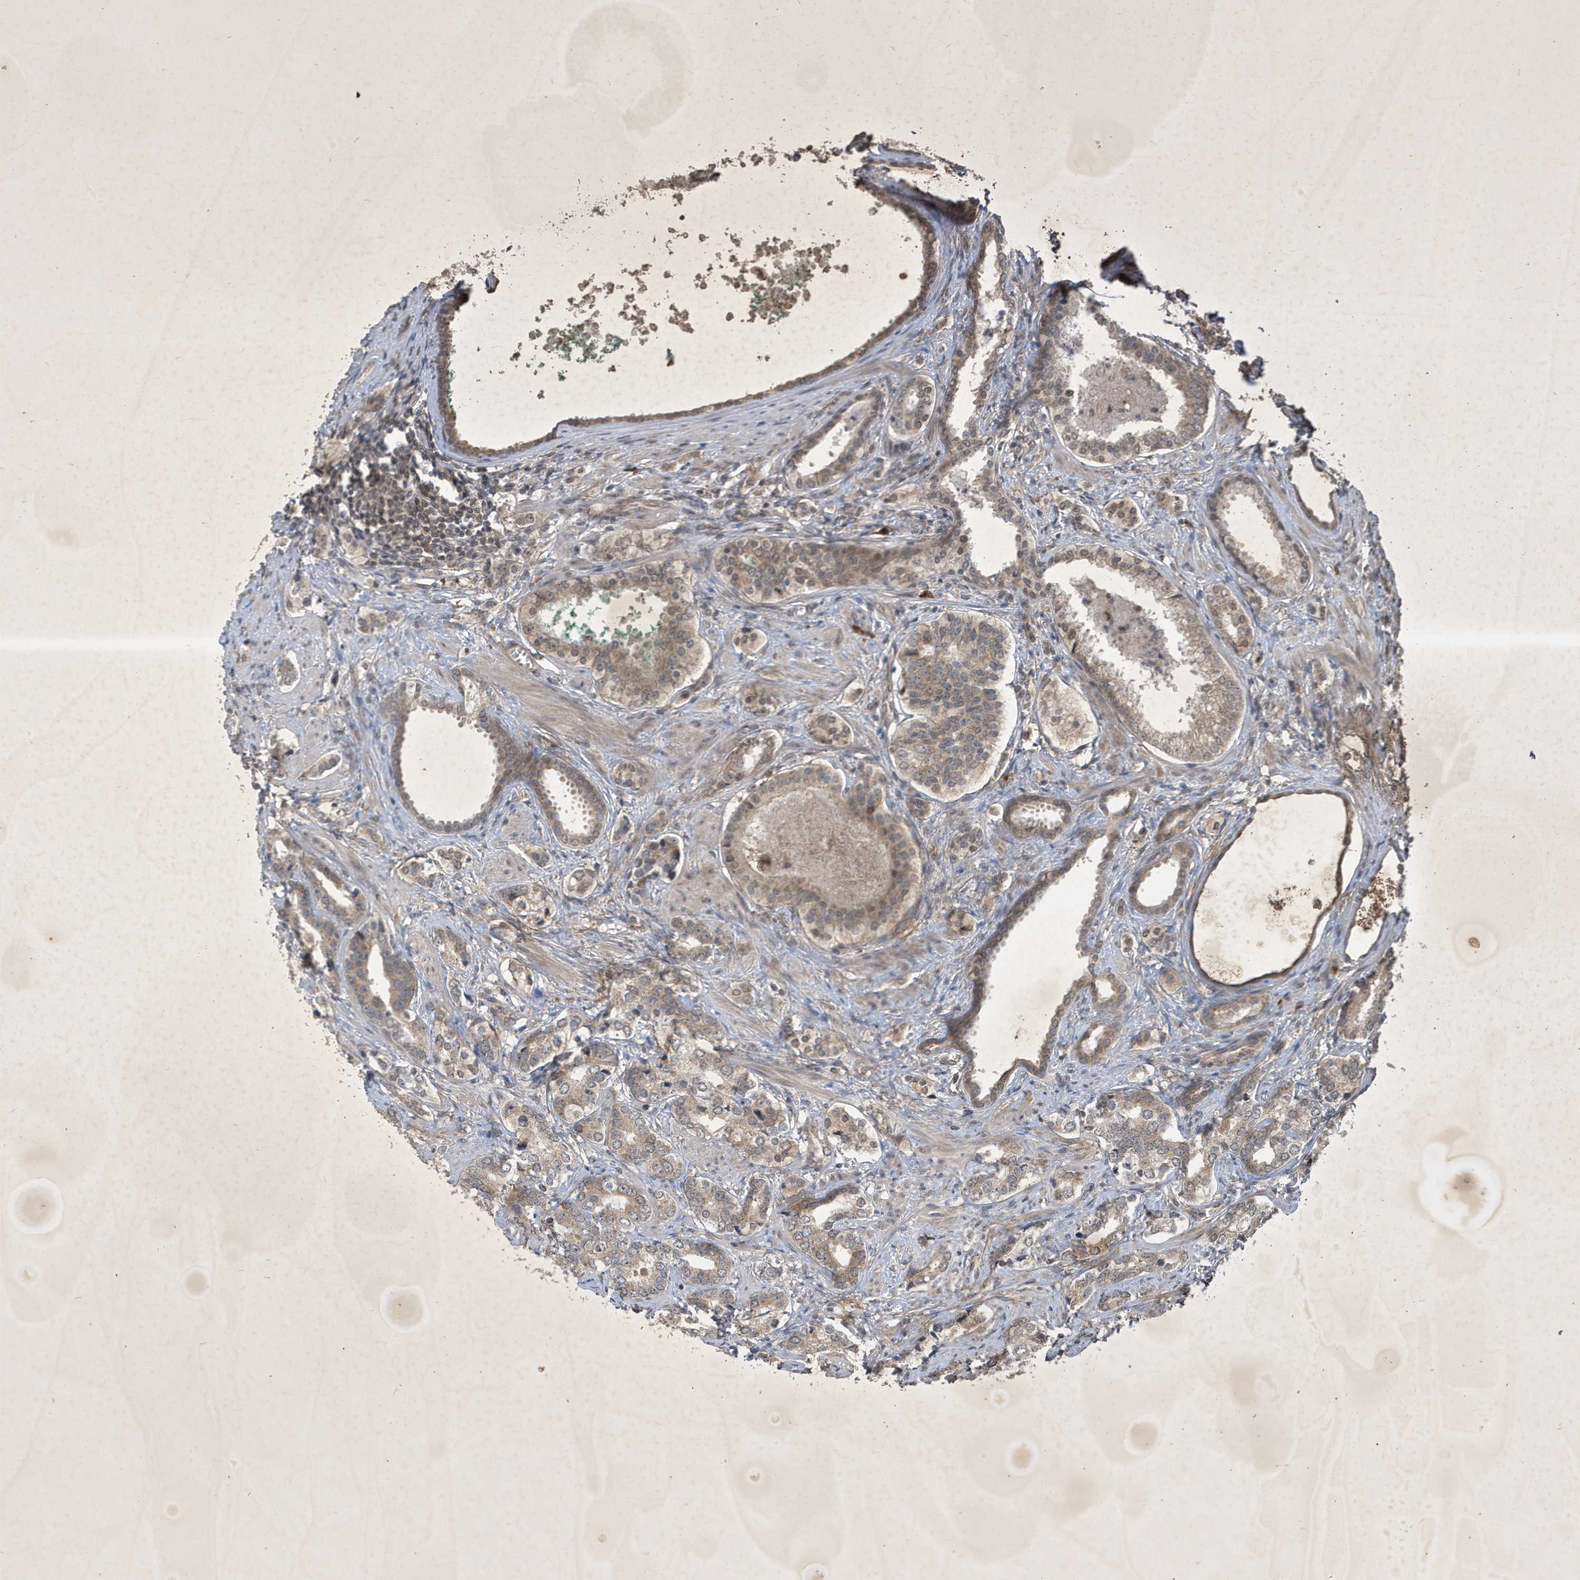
{"staining": {"intensity": "moderate", "quantity": ">75%", "location": "cytoplasmic/membranous"}, "tissue": "prostate cancer", "cell_type": "Tumor cells", "image_type": "cancer", "snomed": [{"axis": "morphology", "description": "Adenocarcinoma, High grade"}, {"axis": "topography", "description": "Prostate"}], "caption": "Immunohistochemical staining of prostate adenocarcinoma (high-grade) reveals moderate cytoplasmic/membranous protein expression in approximately >75% of tumor cells.", "gene": "STX10", "patient": {"sex": "male", "age": 62}}